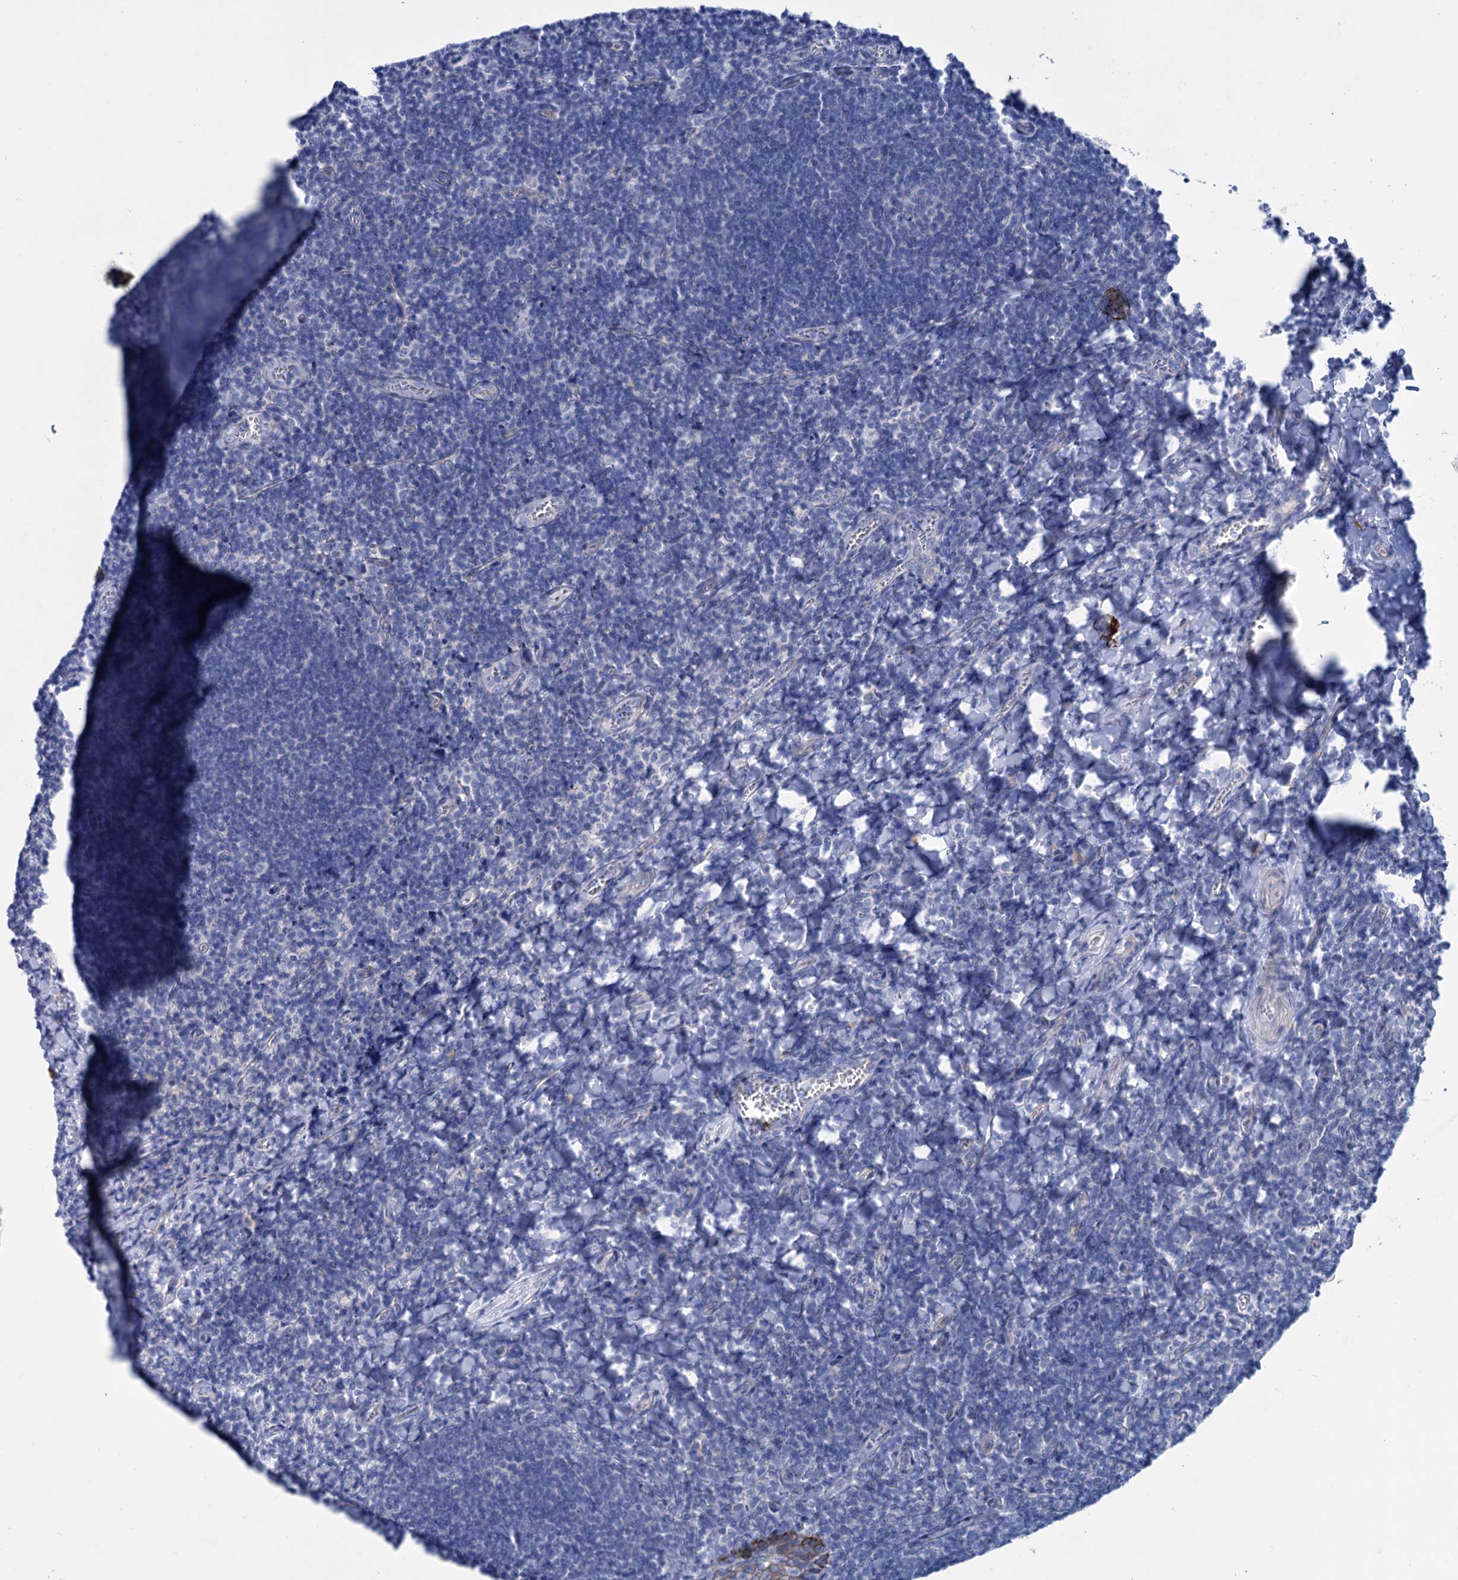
{"staining": {"intensity": "negative", "quantity": "none", "location": "none"}, "tissue": "tonsil", "cell_type": "Germinal center cells", "image_type": "normal", "snomed": [{"axis": "morphology", "description": "Normal tissue, NOS"}, {"axis": "topography", "description": "Tonsil"}], "caption": "Histopathology image shows no protein staining in germinal center cells of normal tonsil.", "gene": "FAAP20", "patient": {"sex": "male", "age": 27}}